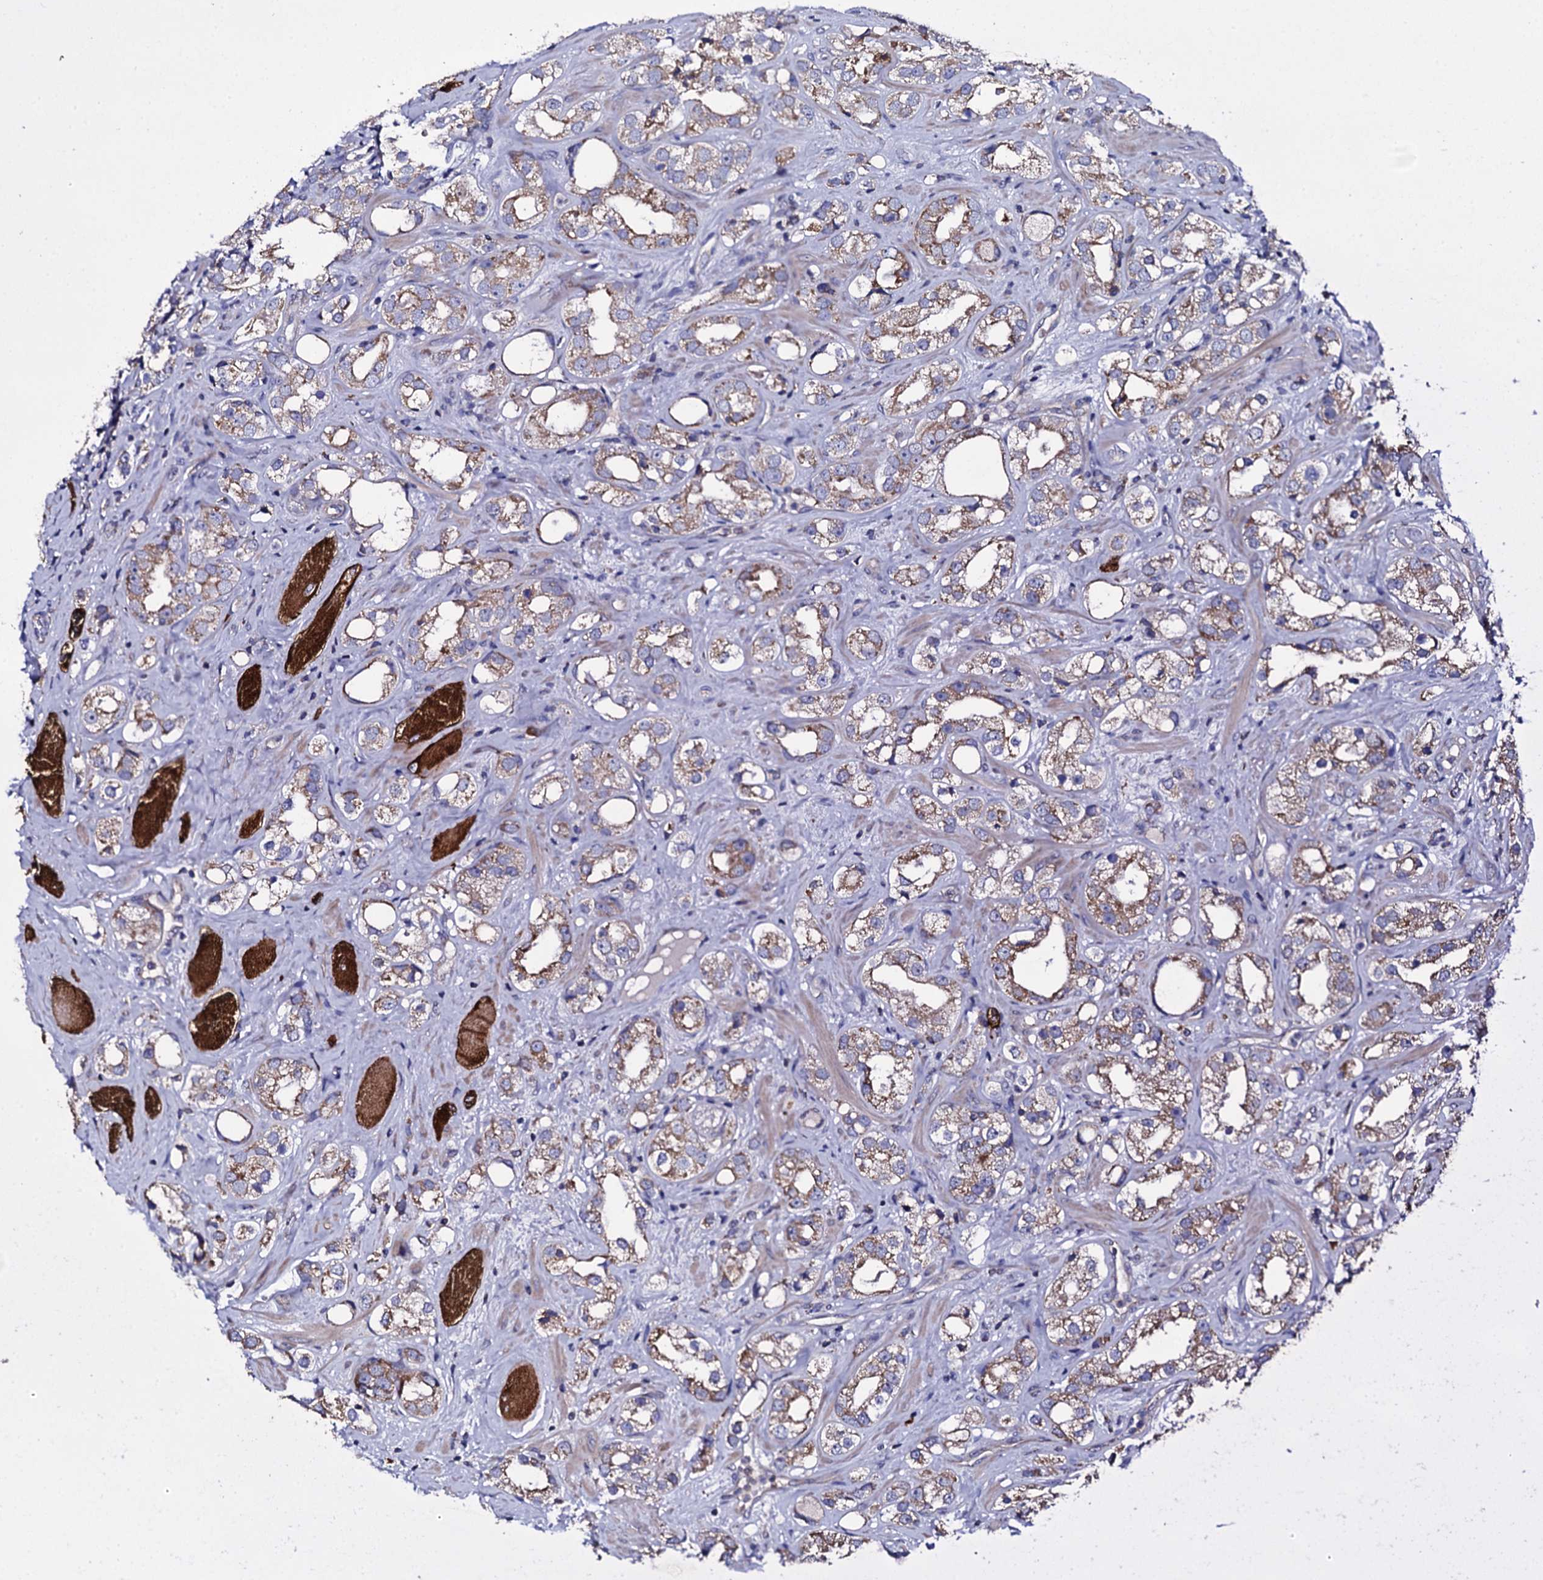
{"staining": {"intensity": "moderate", "quantity": "25%-75%", "location": "cytoplasmic/membranous"}, "tissue": "prostate cancer", "cell_type": "Tumor cells", "image_type": "cancer", "snomed": [{"axis": "morphology", "description": "Adenocarcinoma, NOS"}, {"axis": "topography", "description": "Prostate"}], "caption": "Immunohistochemistry (IHC) staining of prostate adenocarcinoma, which demonstrates medium levels of moderate cytoplasmic/membranous expression in about 25%-75% of tumor cells indicating moderate cytoplasmic/membranous protein staining. The staining was performed using DAB (brown) for protein detection and nuclei were counterstained in hematoxylin (blue).", "gene": "TCAF2", "patient": {"sex": "male", "age": 79}}